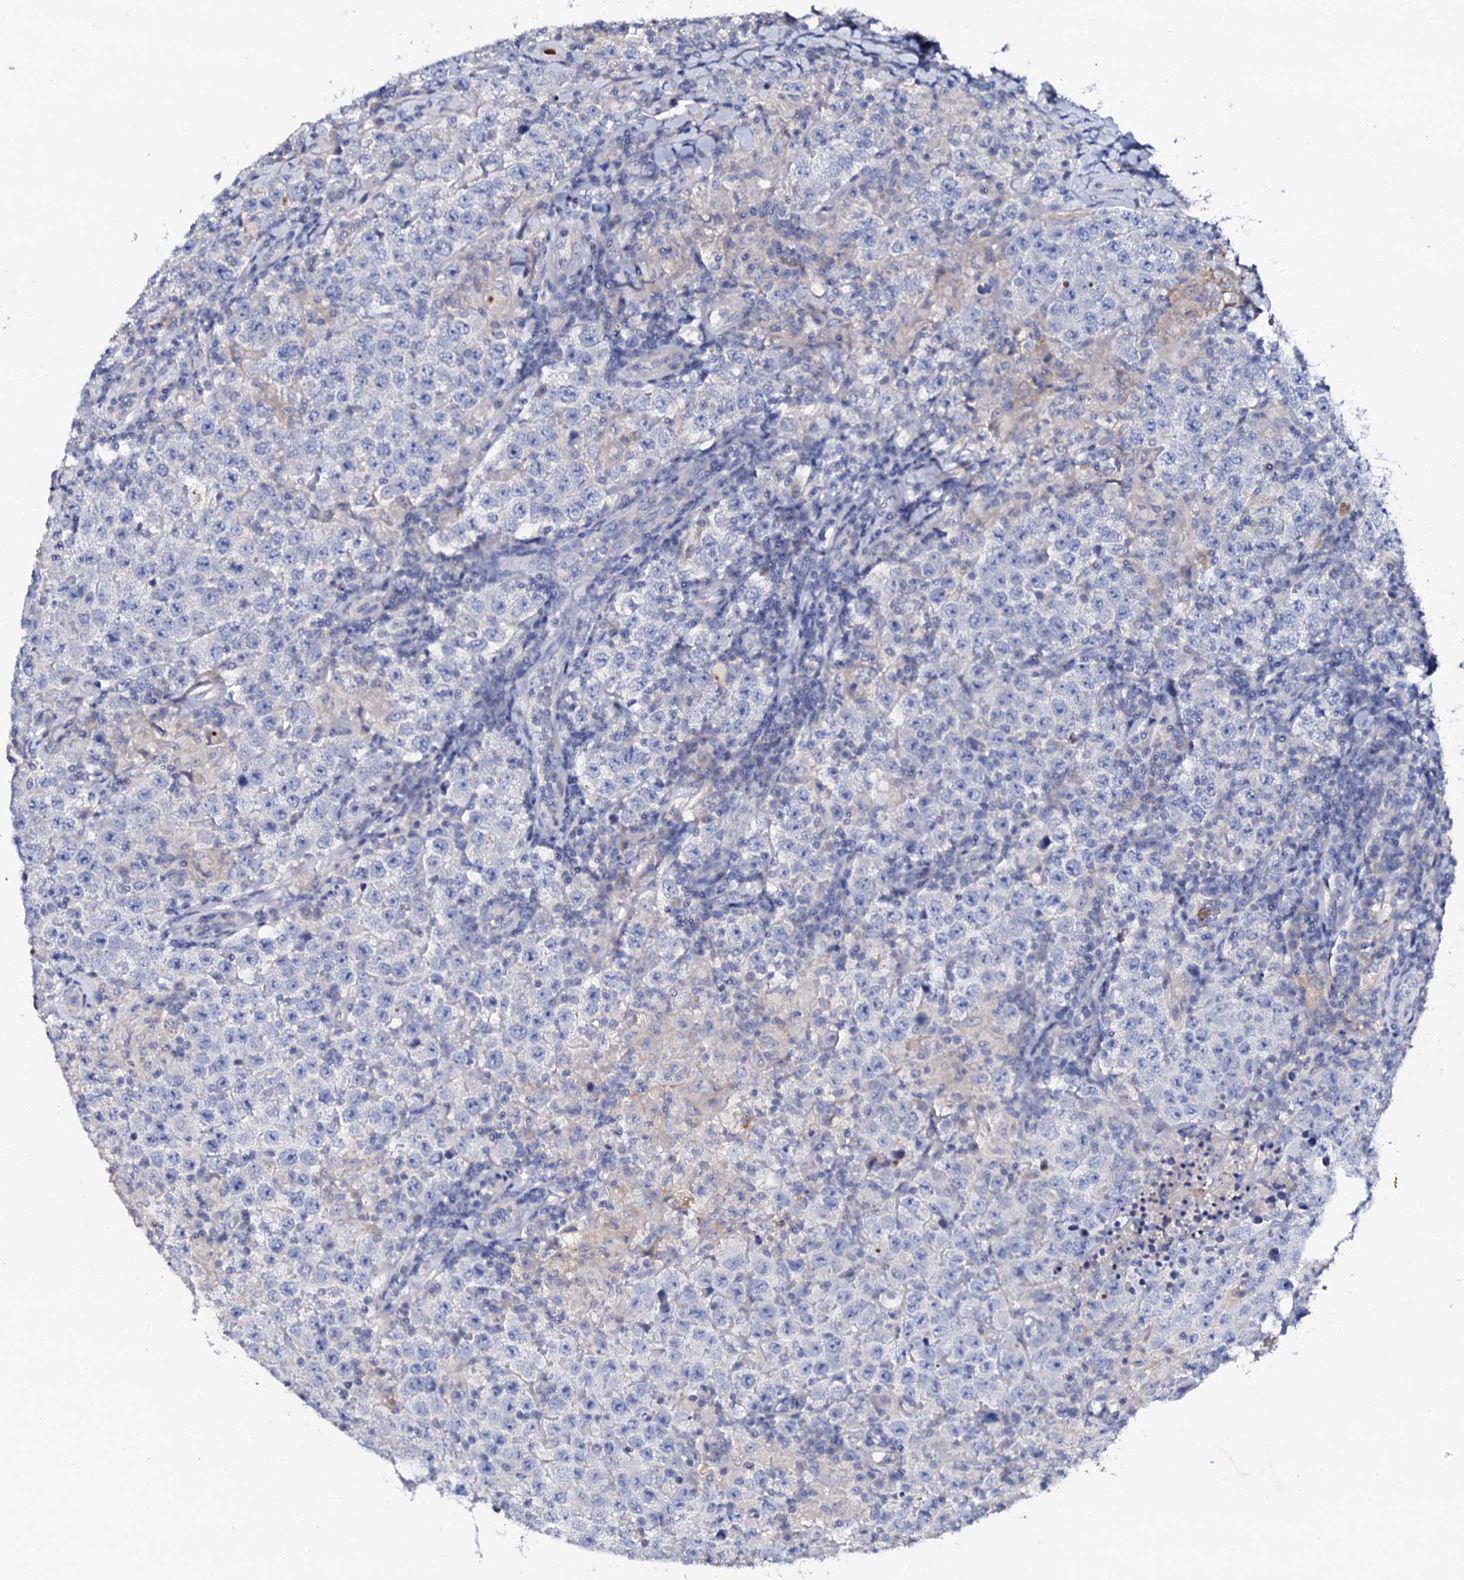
{"staining": {"intensity": "negative", "quantity": "none", "location": "none"}, "tissue": "testis cancer", "cell_type": "Tumor cells", "image_type": "cancer", "snomed": [{"axis": "morphology", "description": "Normal tissue, NOS"}, {"axis": "morphology", "description": "Urothelial carcinoma, High grade"}, {"axis": "morphology", "description": "Seminoma, NOS"}, {"axis": "morphology", "description": "Carcinoma, Embryonal, NOS"}, {"axis": "topography", "description": "Urinary bladder"}, {"axis": "topography", "description": "Testis"}], "caption": "Photomicrograph shows no protein staining in tumor cells of testis cancer (seminoma) tissue.", "gene": "NAA16", "patient": {"sex": "male", "age": 41}}